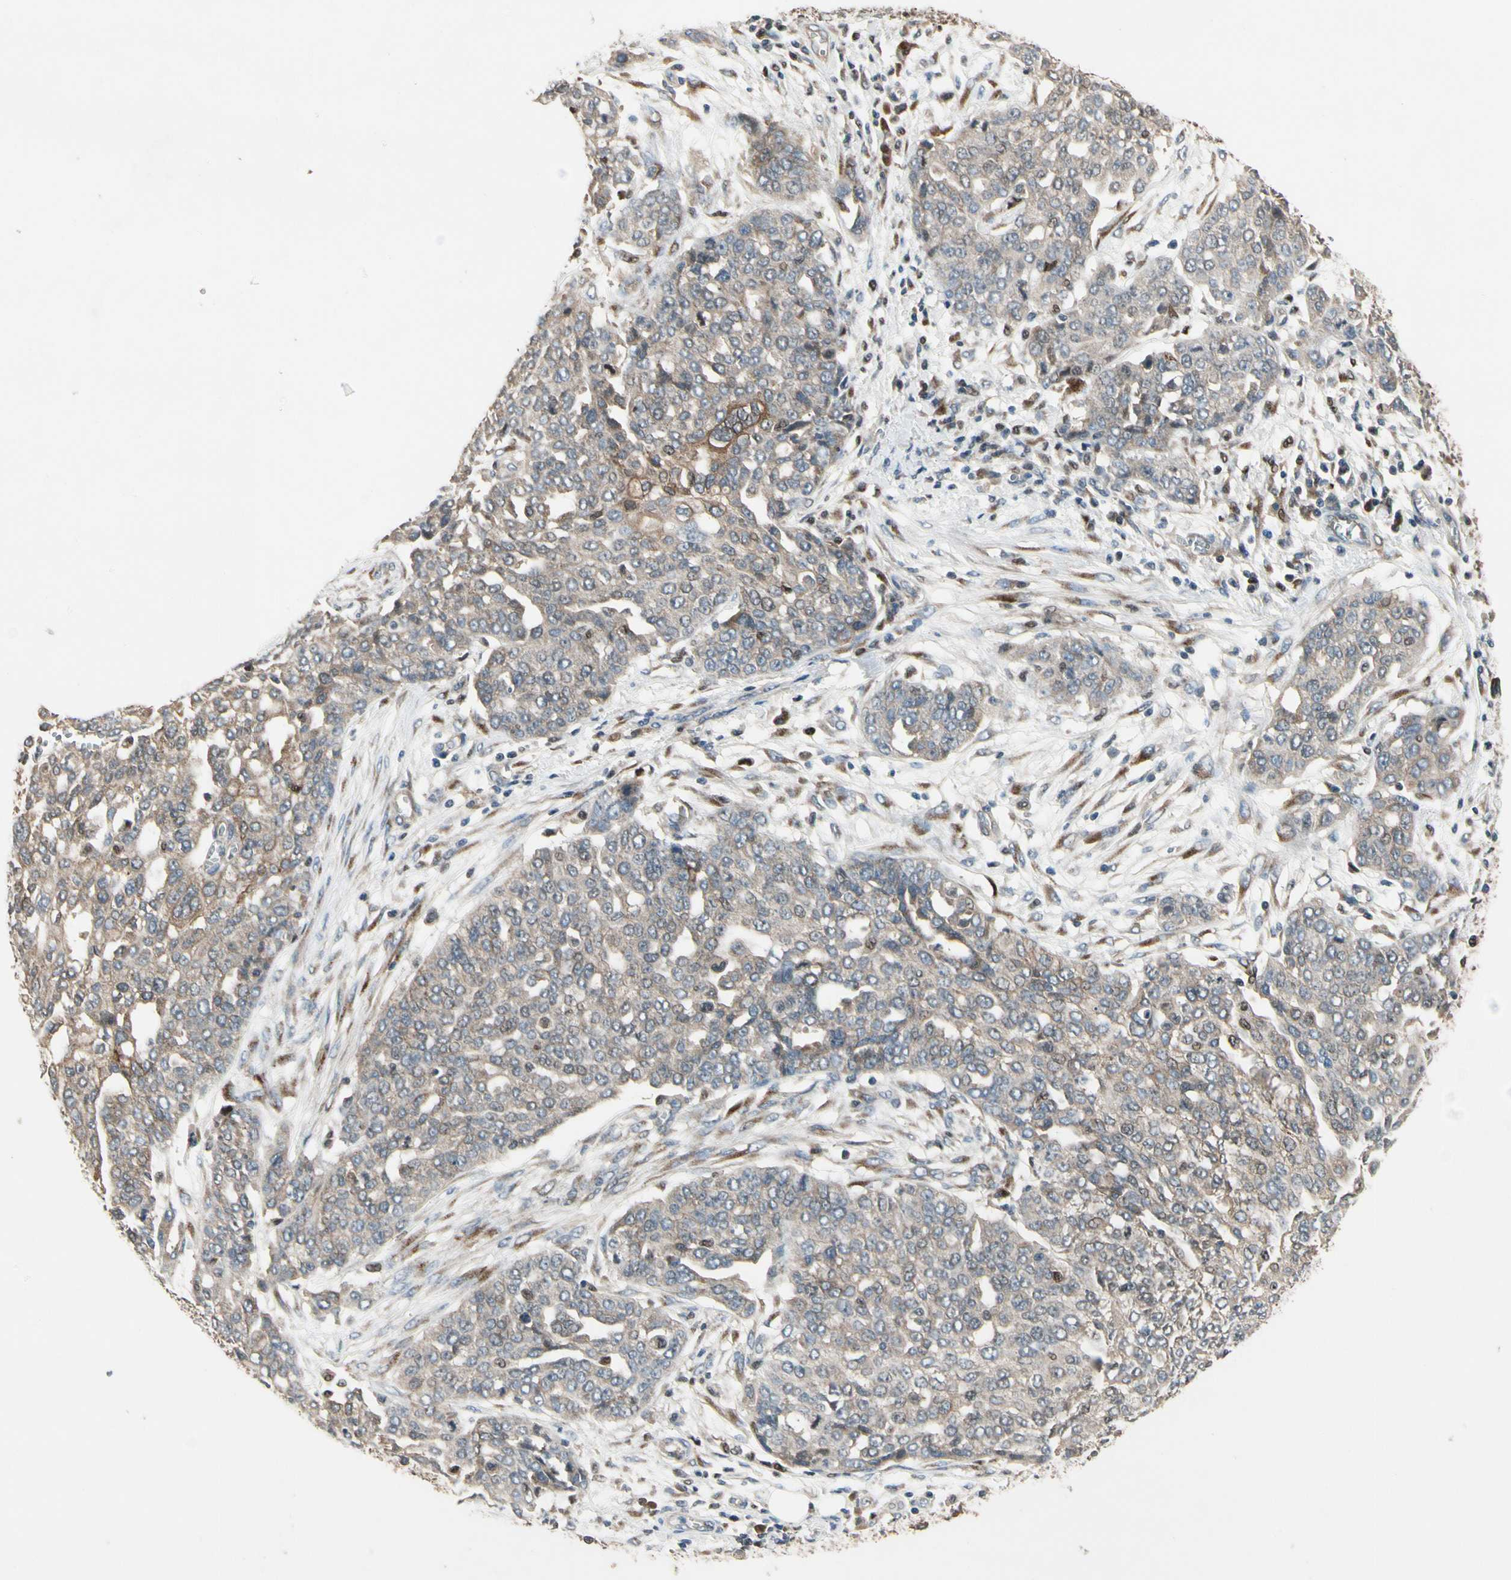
{"staining": {"intensity": "negative", "quantity": "none", "location": "none"}, "tissue": "ovarian cancer", "cell_type": "Tumor cells", "image_type": "cancer", "snomed": [{"axis": "morphology", "description": "Cystadenocarcinoma, serous, NOS"}, {"axis": "topography", "description": "Soft tissue"}, {"axis": "topography", "description": "Ovary"}], "caption": "Immunohistochemical staining of human ovarian cancer (serous cystadenocarcinoma) reveals no significant expression in tumor cells.", "gene": "CGREF1", "patient": {"sex": "female", "age": 57}}